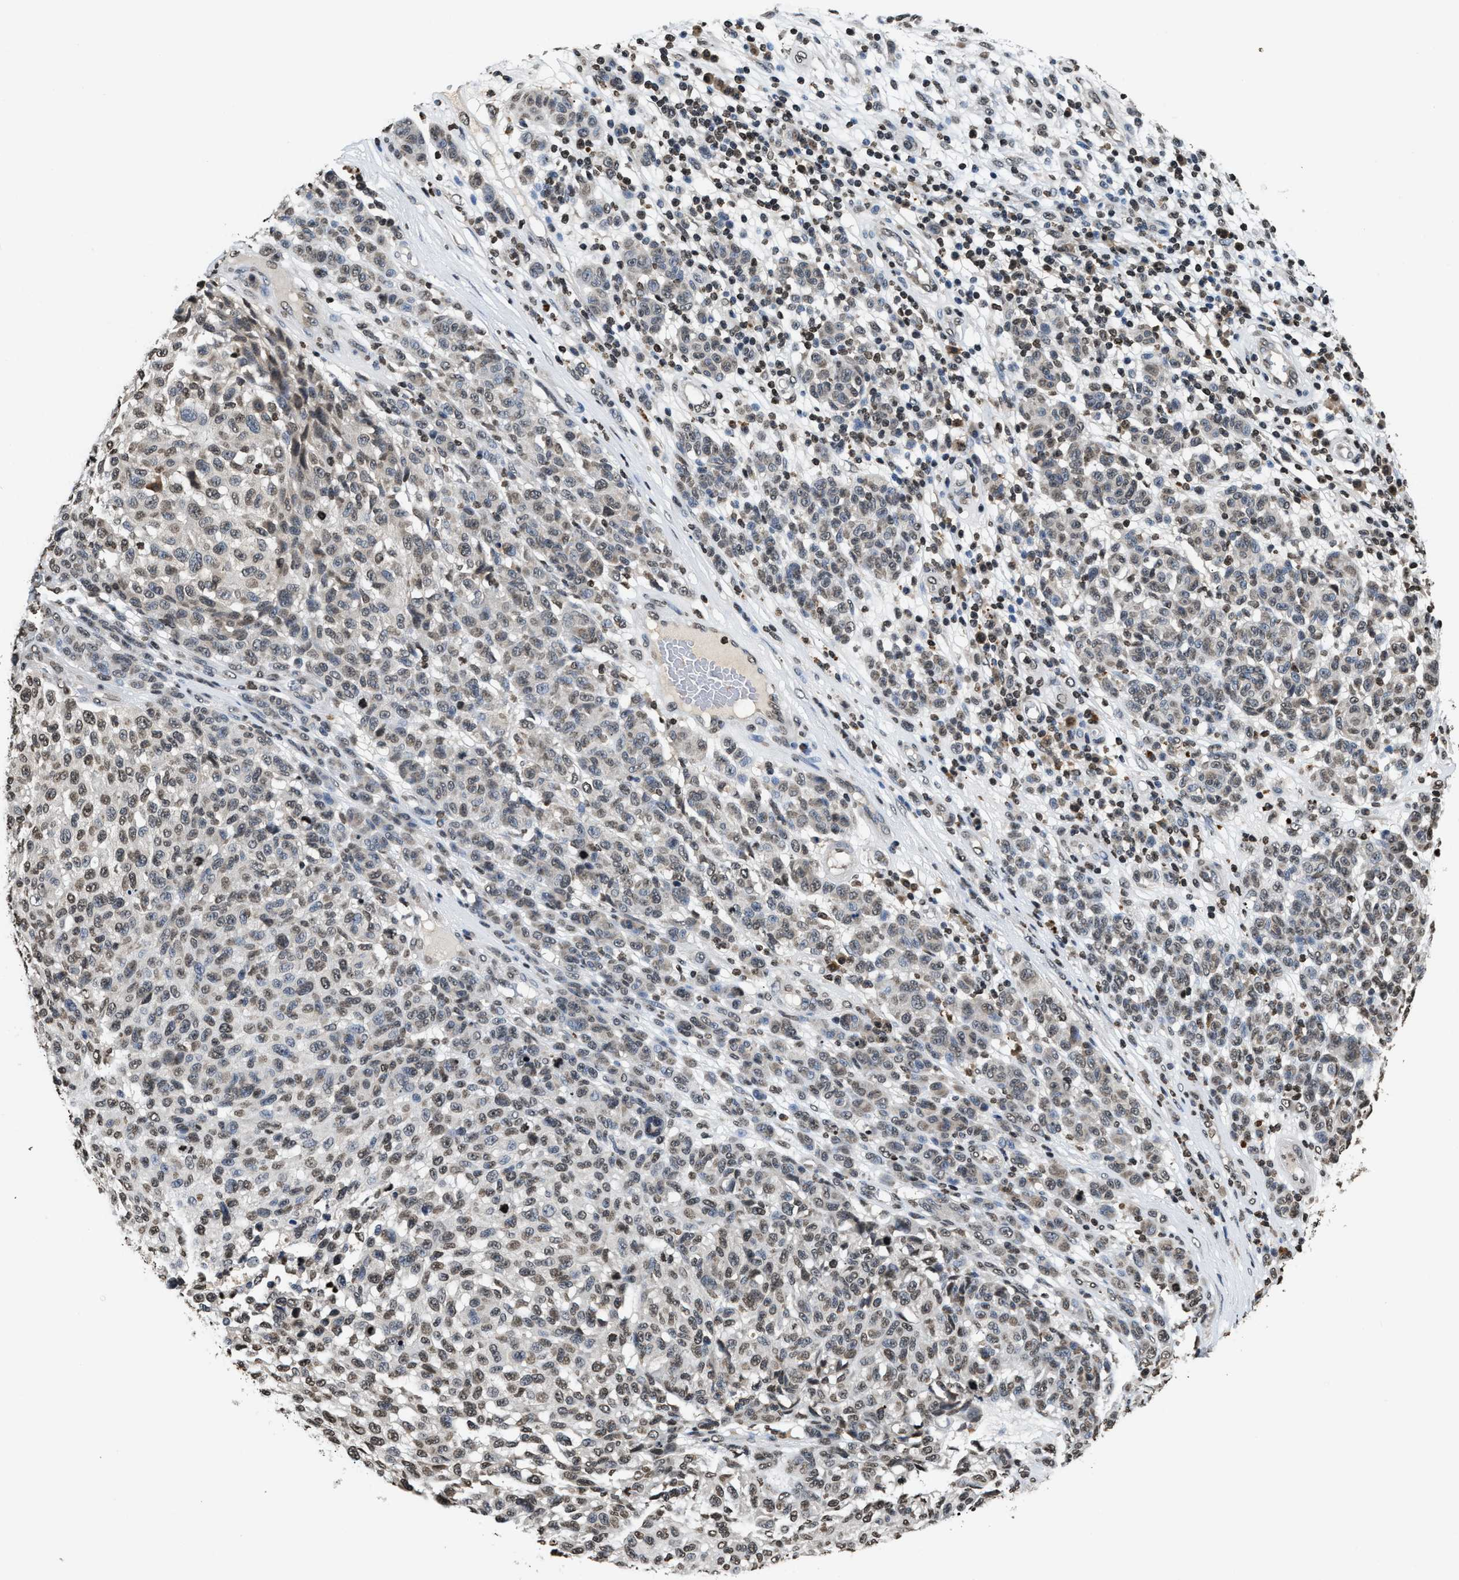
{"staining": {"intensity": "weak", "quantity": "<25%", "location": "nuclear"}, "tissue": "melanoma", "cell_type": "Tumor cells", "image_type": "cancer", "snomed": [{"axis": "morphology", "description": "Malignant melanoma, NOS"}, {"axis": "topography", "description": "Skin"}], "caption": "A photomicrograph of human malignant melanoma is negative for staining in tumor cells.", "gene": "DNASE1L3", "patient": {"sex": "male", "age": 59}}